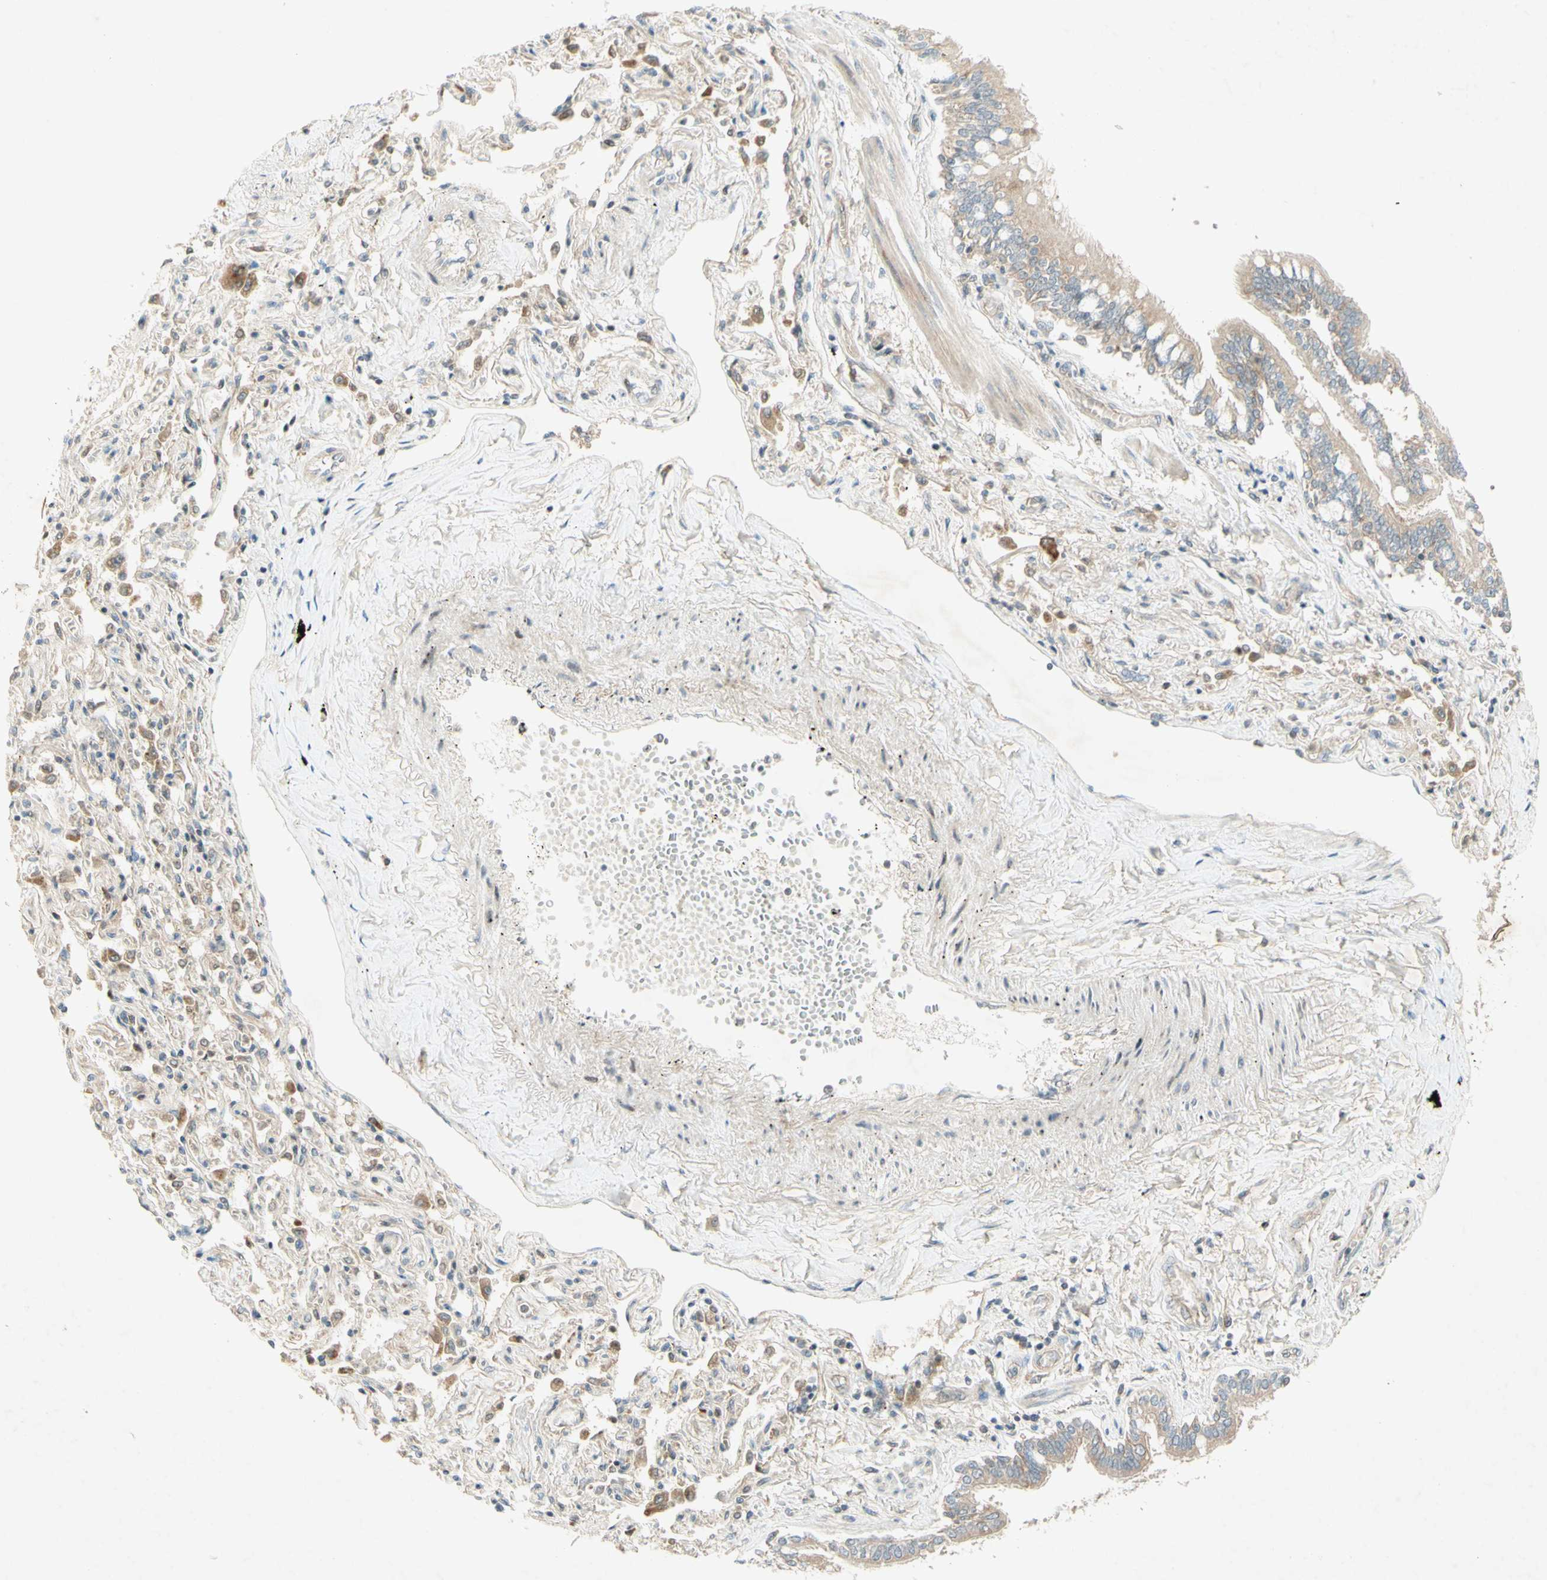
{"staining": {"intensity": "moderate", "quantity": ">75%", "location": "cytoplasmic/membranous"}, "tissue": "bronchus", "cell_type": "Respiratory epithelial cells", "image_type": "normal", "snomed": [{"axis": "morphology", "description": "Normal tissue, NOS"}, {"axis": "topography", "description": "Bronchus"}, {"axis": "topography", "description": "Lung"}], "caption": "Immunohistochemistry (IHC) photomicrograph of normal bronchus: bronchus stained using immunohistochemistry (IHC) demonstrates medium levels of moderate protein expression localized specifically in the cytoplasmic/membranous of respiratory epithelial cells, appearing as a cytoplasmic/membranous brown color.", "gene": "ETF1", "patient": {"sex": "male", "age": 64}}